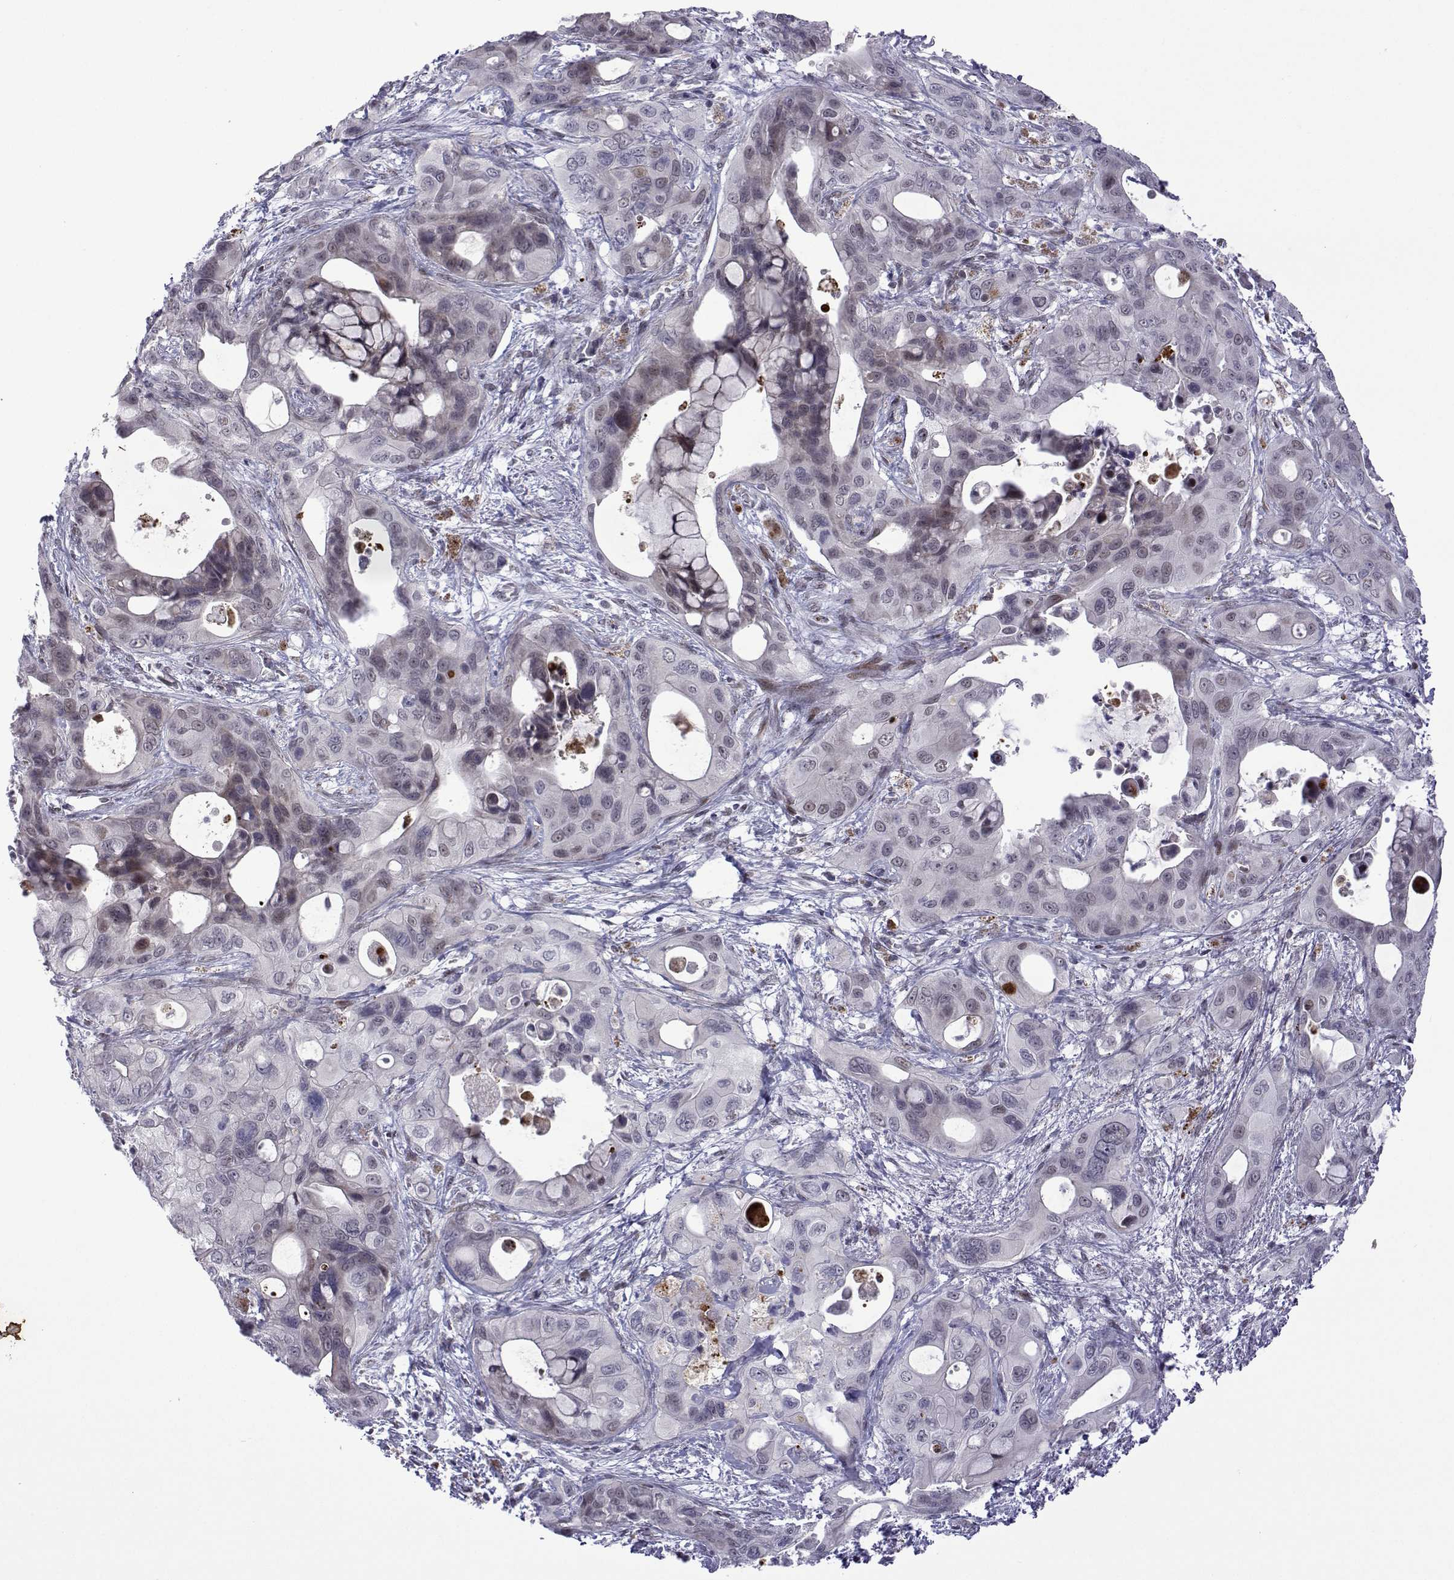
{"staining": {"intensity": "weak", "quantity": "<25%", "location": "nuclear"}, "tissue": "pancreatic cancer", "cell_type": "Tumor cells", "image_type": "cancer", "snomed": [{"axis": "morphology", "description": "Adenocarcinoma, NOS"}, {"axis": "topography", "description": "Pancreas"}], "caption": "Micrograph shows no significant protein expression in tumor cells of pancreatic adenocarcinoma. The staining was performed using DAB (3,3'-diaminobenzidine) to visualize the protein expression in brown, while the nuclei were stained in blue with hematoxylin (Magnification: 20x).", "gene": "EFCAB3", "patient": {"sex": "male", "age": 71}}